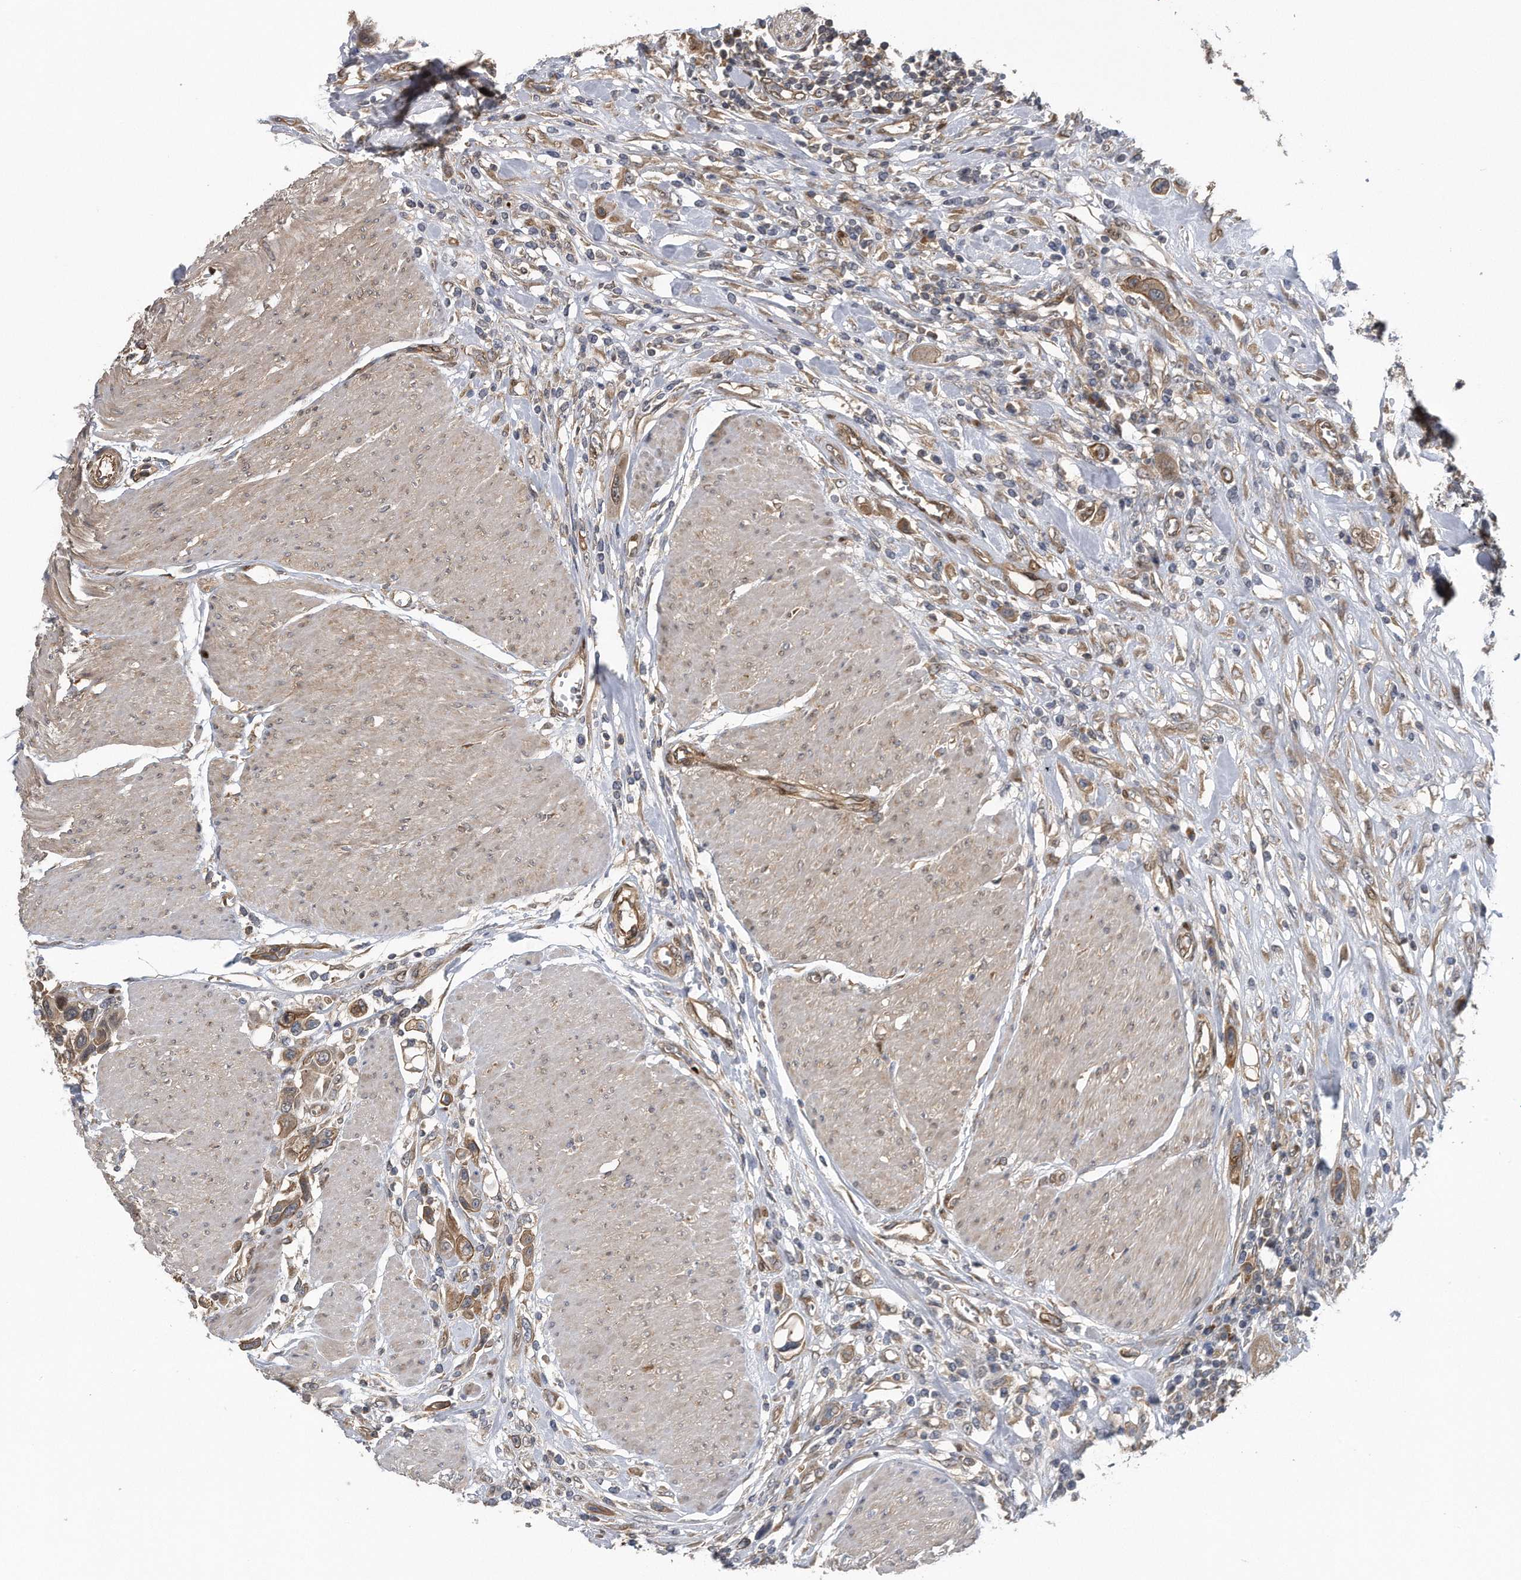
{"staining": {"intensity": "moderate", "quantity": ">75%", "location": "cytoplasmic/membranous,nuclear"}, "tissue": "urothelial cancer", "cell_type": "Tumor cells", "image_type": "cancer", "snomed": [{"axis": "morphology", "description": "Urothelial carcinoma, High grade"}, {"axis": "topography", "description": "Urinary bladder"}], "caption": "Moderate cytoplasmic/membranous and nuclear expression for a protein is identified in approximately >75% of tumor cells of urothelial cancer using immunohistochemistry (IHC).", "gene": "ZNF79", "patient": {"sex": "male", "age": 50}}